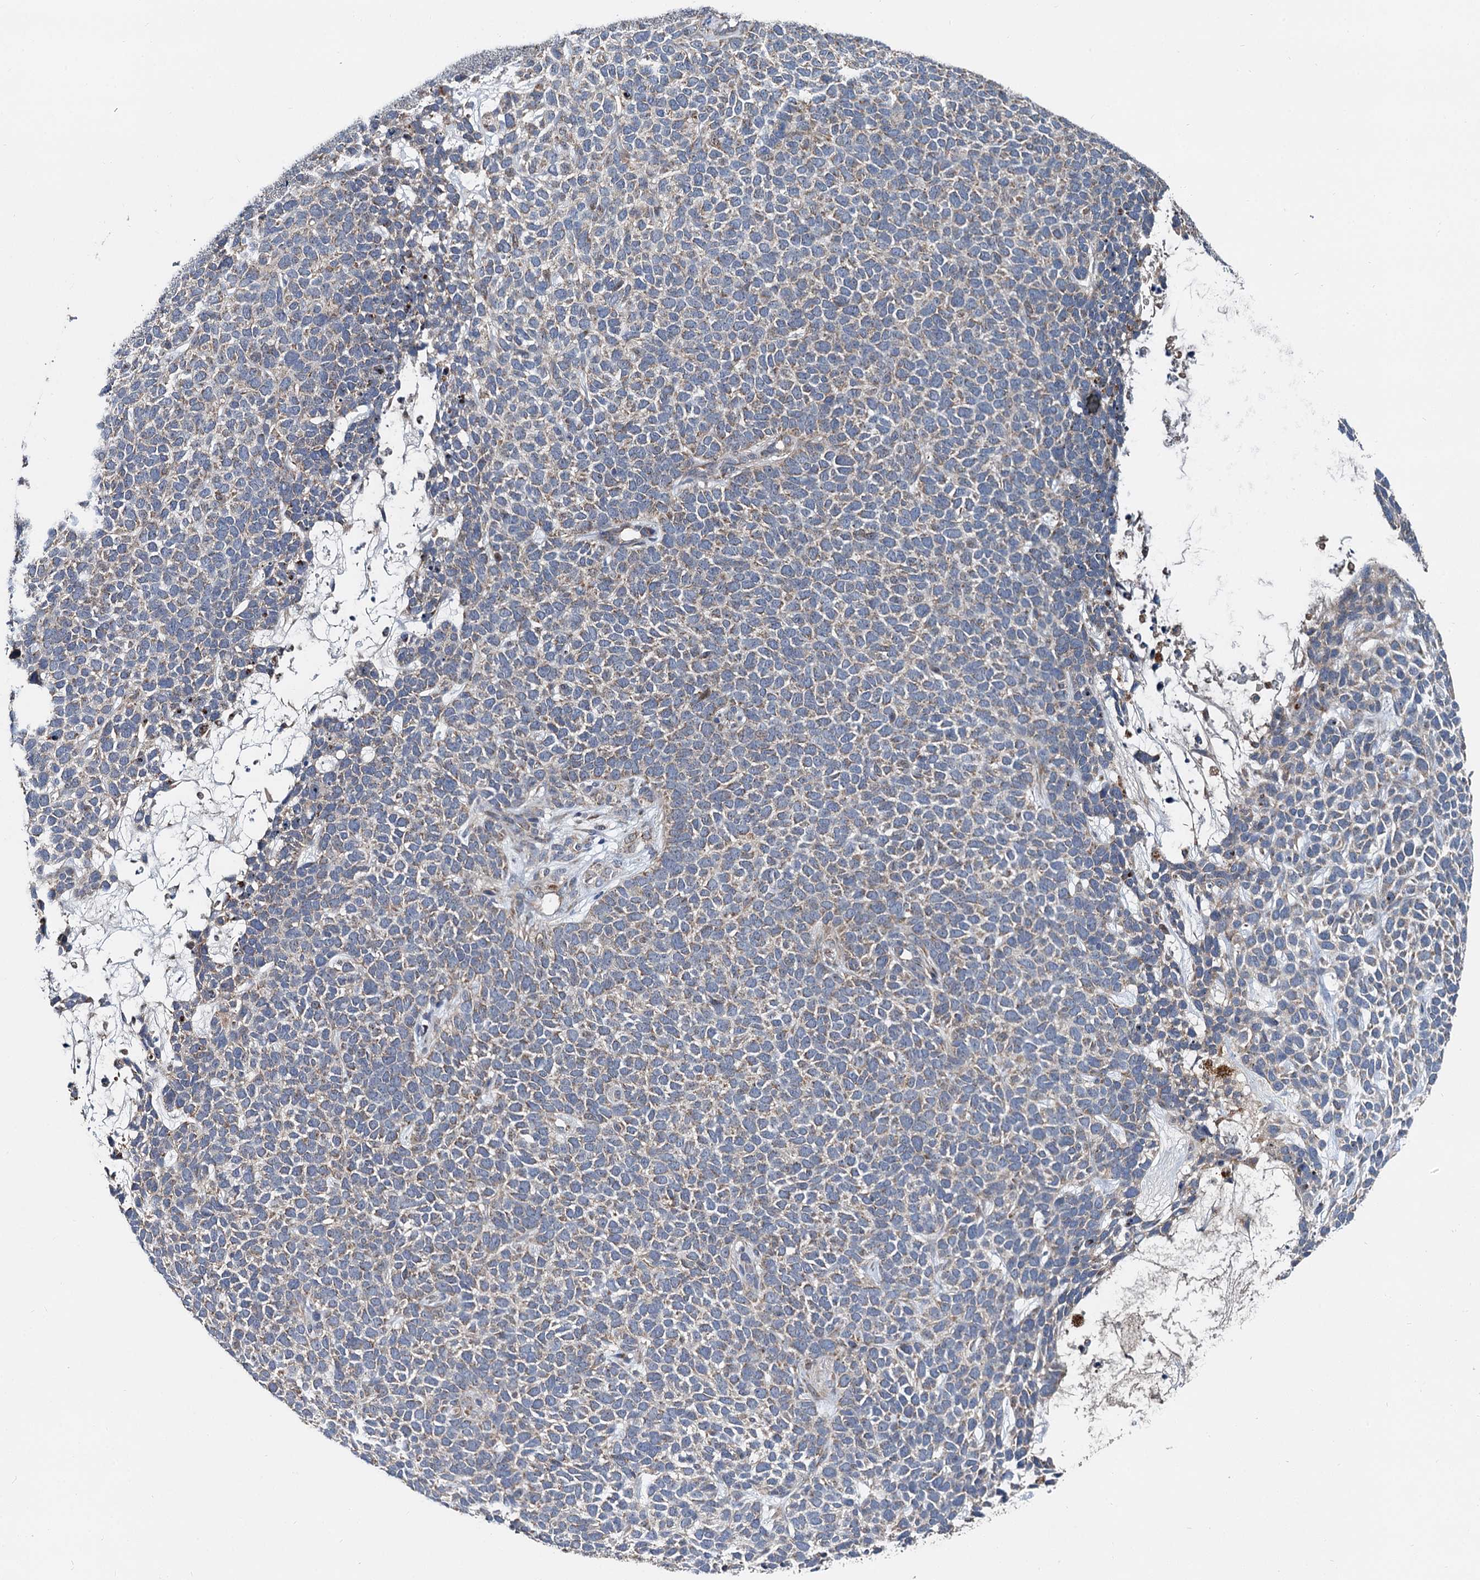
{"staining": {"intensity": "negative", "quantity": "none", "location": "none"}, "tissue": "skin cancer", "cell_type": "Tumor cells", "image_type": "cancer", "snomed": [{"axis": "morphology", "description": "Basal cell carcinoma"}, {"axis": "topography", "description": "Skin"}], "caption": "Tumor cells show no significant staining in basal cell carcinoma (skin). (DAB (3,3'-diaminobenzidine) immunohistochemistry with hematoxylin counter stain).", "gene": "SPRYD3", "patient": {"sex": "female", "age": 84}}